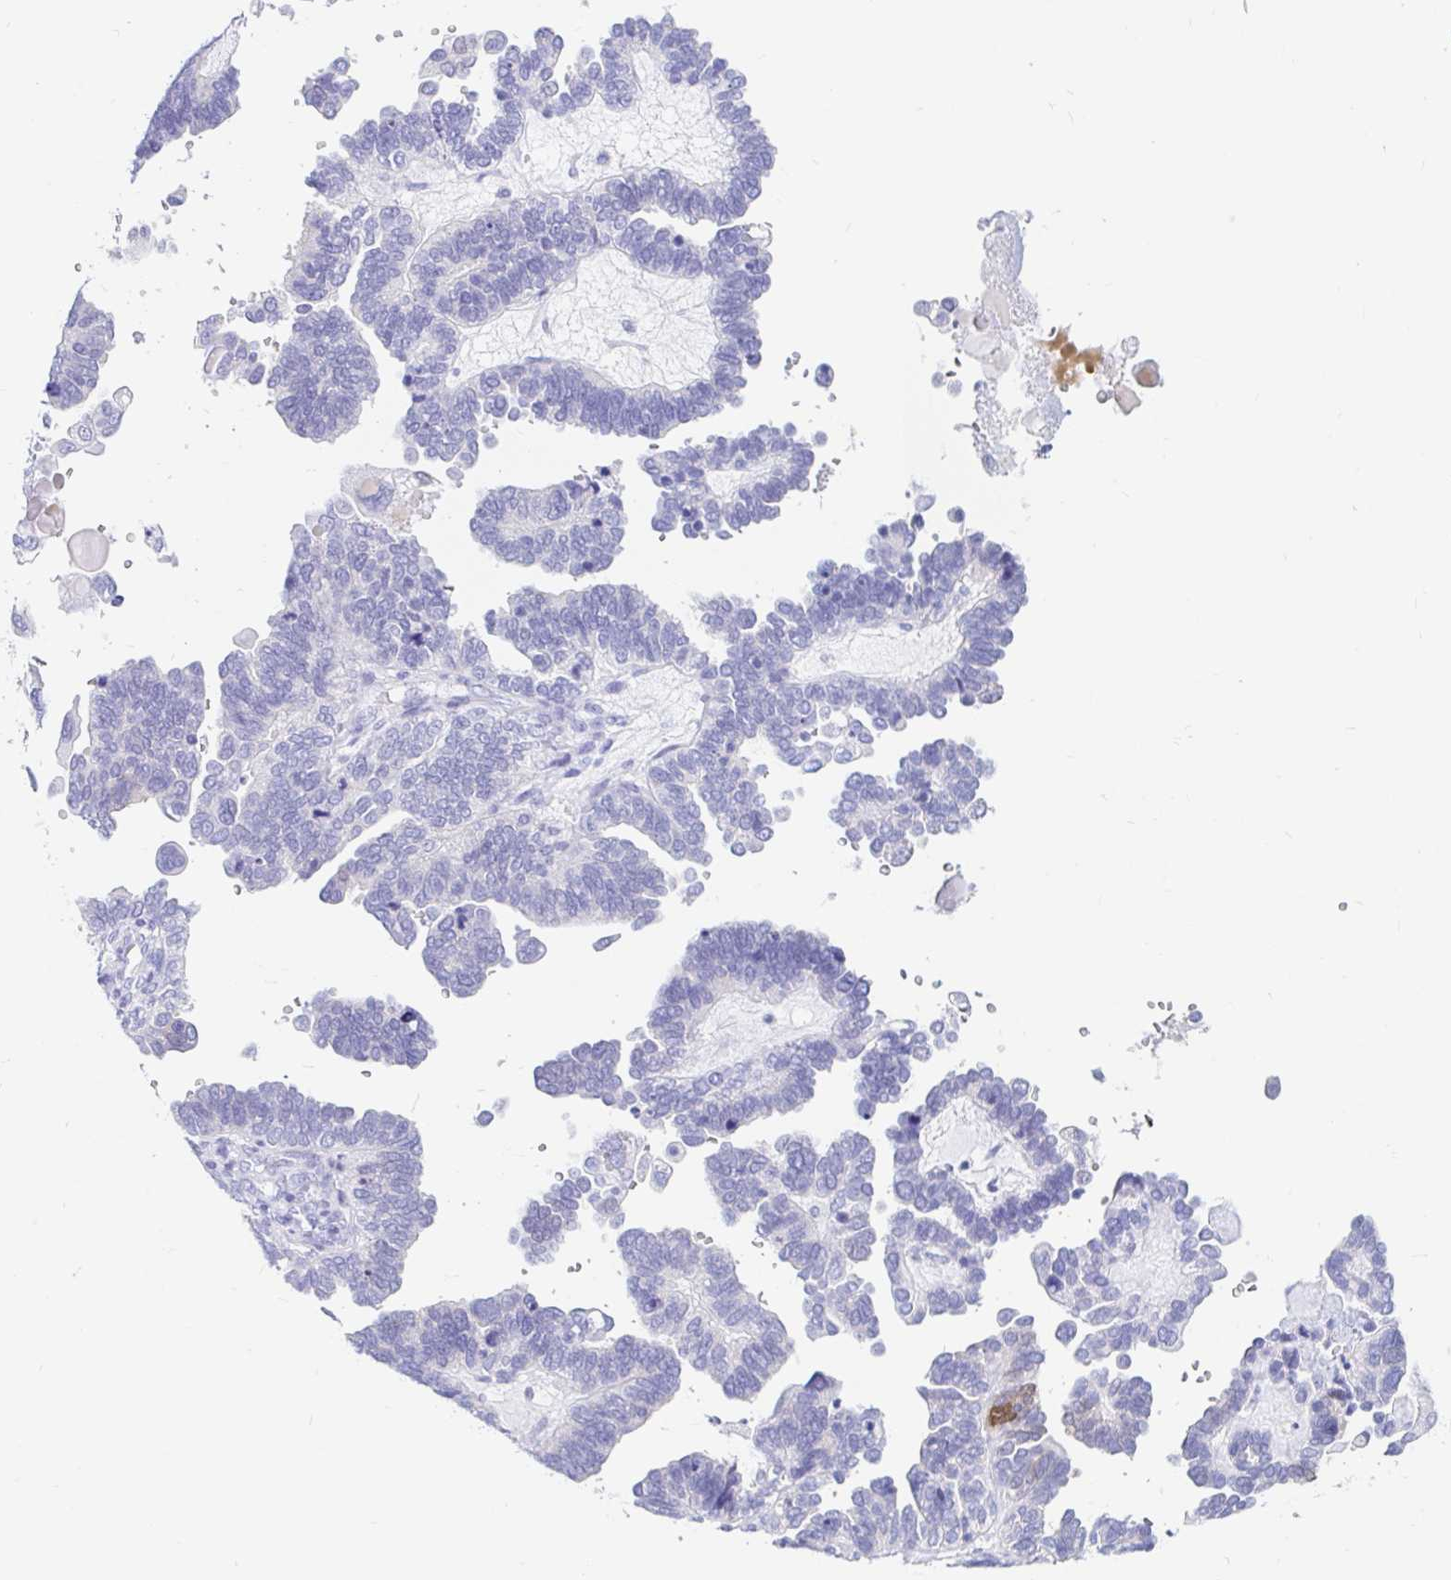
{"staining": {"intensity": "negative", "quantity": "none", "location": "none"}, "tissue": "ovarian cancer", "cell_type": "Tumor cells", "image_type": "cancer", "snomed": [{"axis": "morphology", "description": "Cystadenocarcinoma, serous, NOS"}, {"axis": "topography", "description": "Ovary"}], "caption": "Photomicrograph shows no significant protein staining in tumor cells of ovarian cancer (serous cystadenocarcinoma).", "gene": "PPP1R1B", "patient": {"sex": "female", "age": 51}}